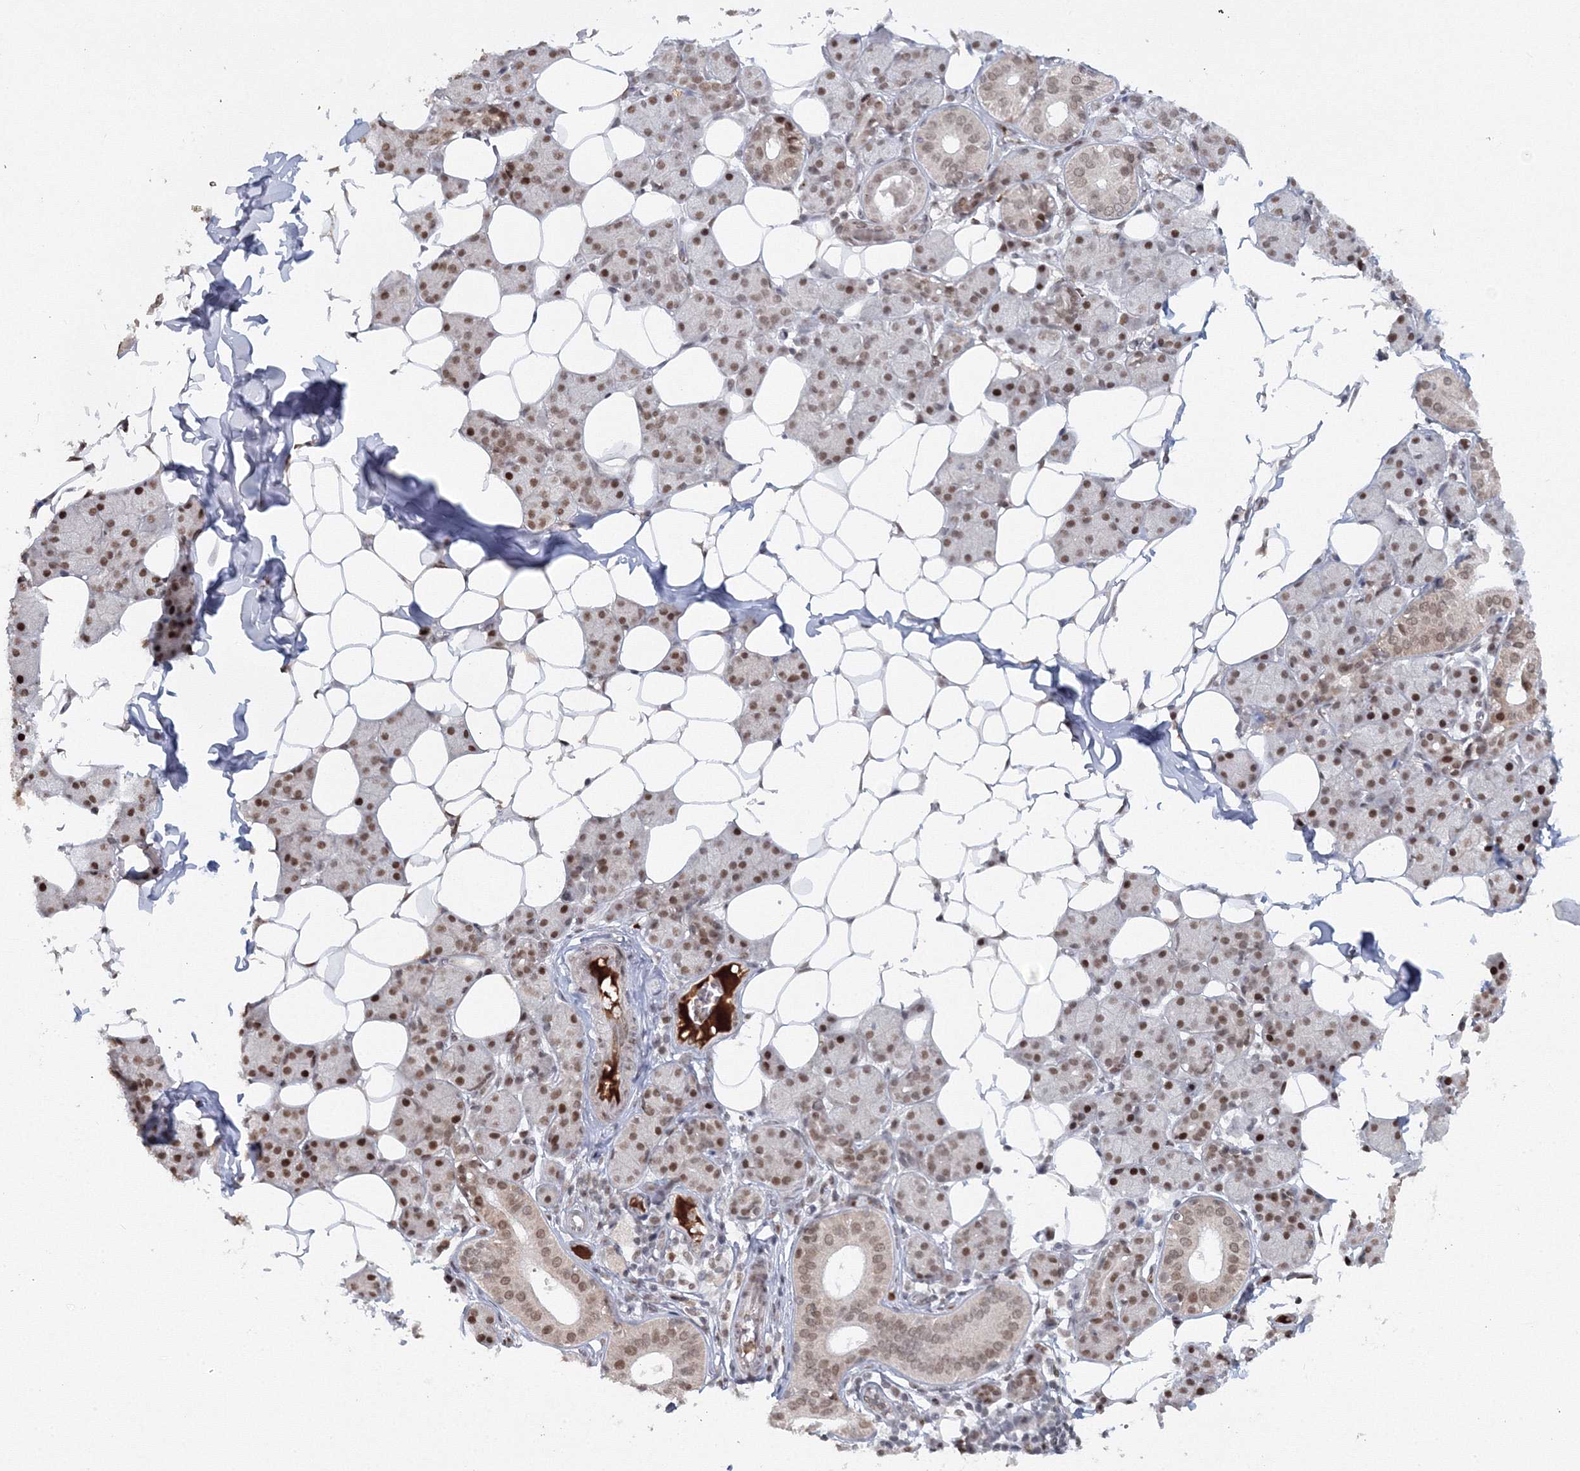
{"staining": {"intensity": "moderate", "quantity": ">75%", "location": "nuclear"}, "tissue": "salivary gland", "cell_type": "Glandular cells", "image_type": "normal", "snomed": [{"axis": "morphology", "description": "Normal tissue, NOS"}, {"axis": "topography", "description": "Salivary gland"}], "caption": "High-magnification brightfield microscopy of normal salivary gland stained with DAB (3,3'-diaminobenzidine) (brown) and counterstained with hematoxylin (blue). glandular cells exhibit moderate nuclear expression is identified in about>75% of cells.", "gene": "C3orf33", "patient": {"sex": "female", "age": 33}}